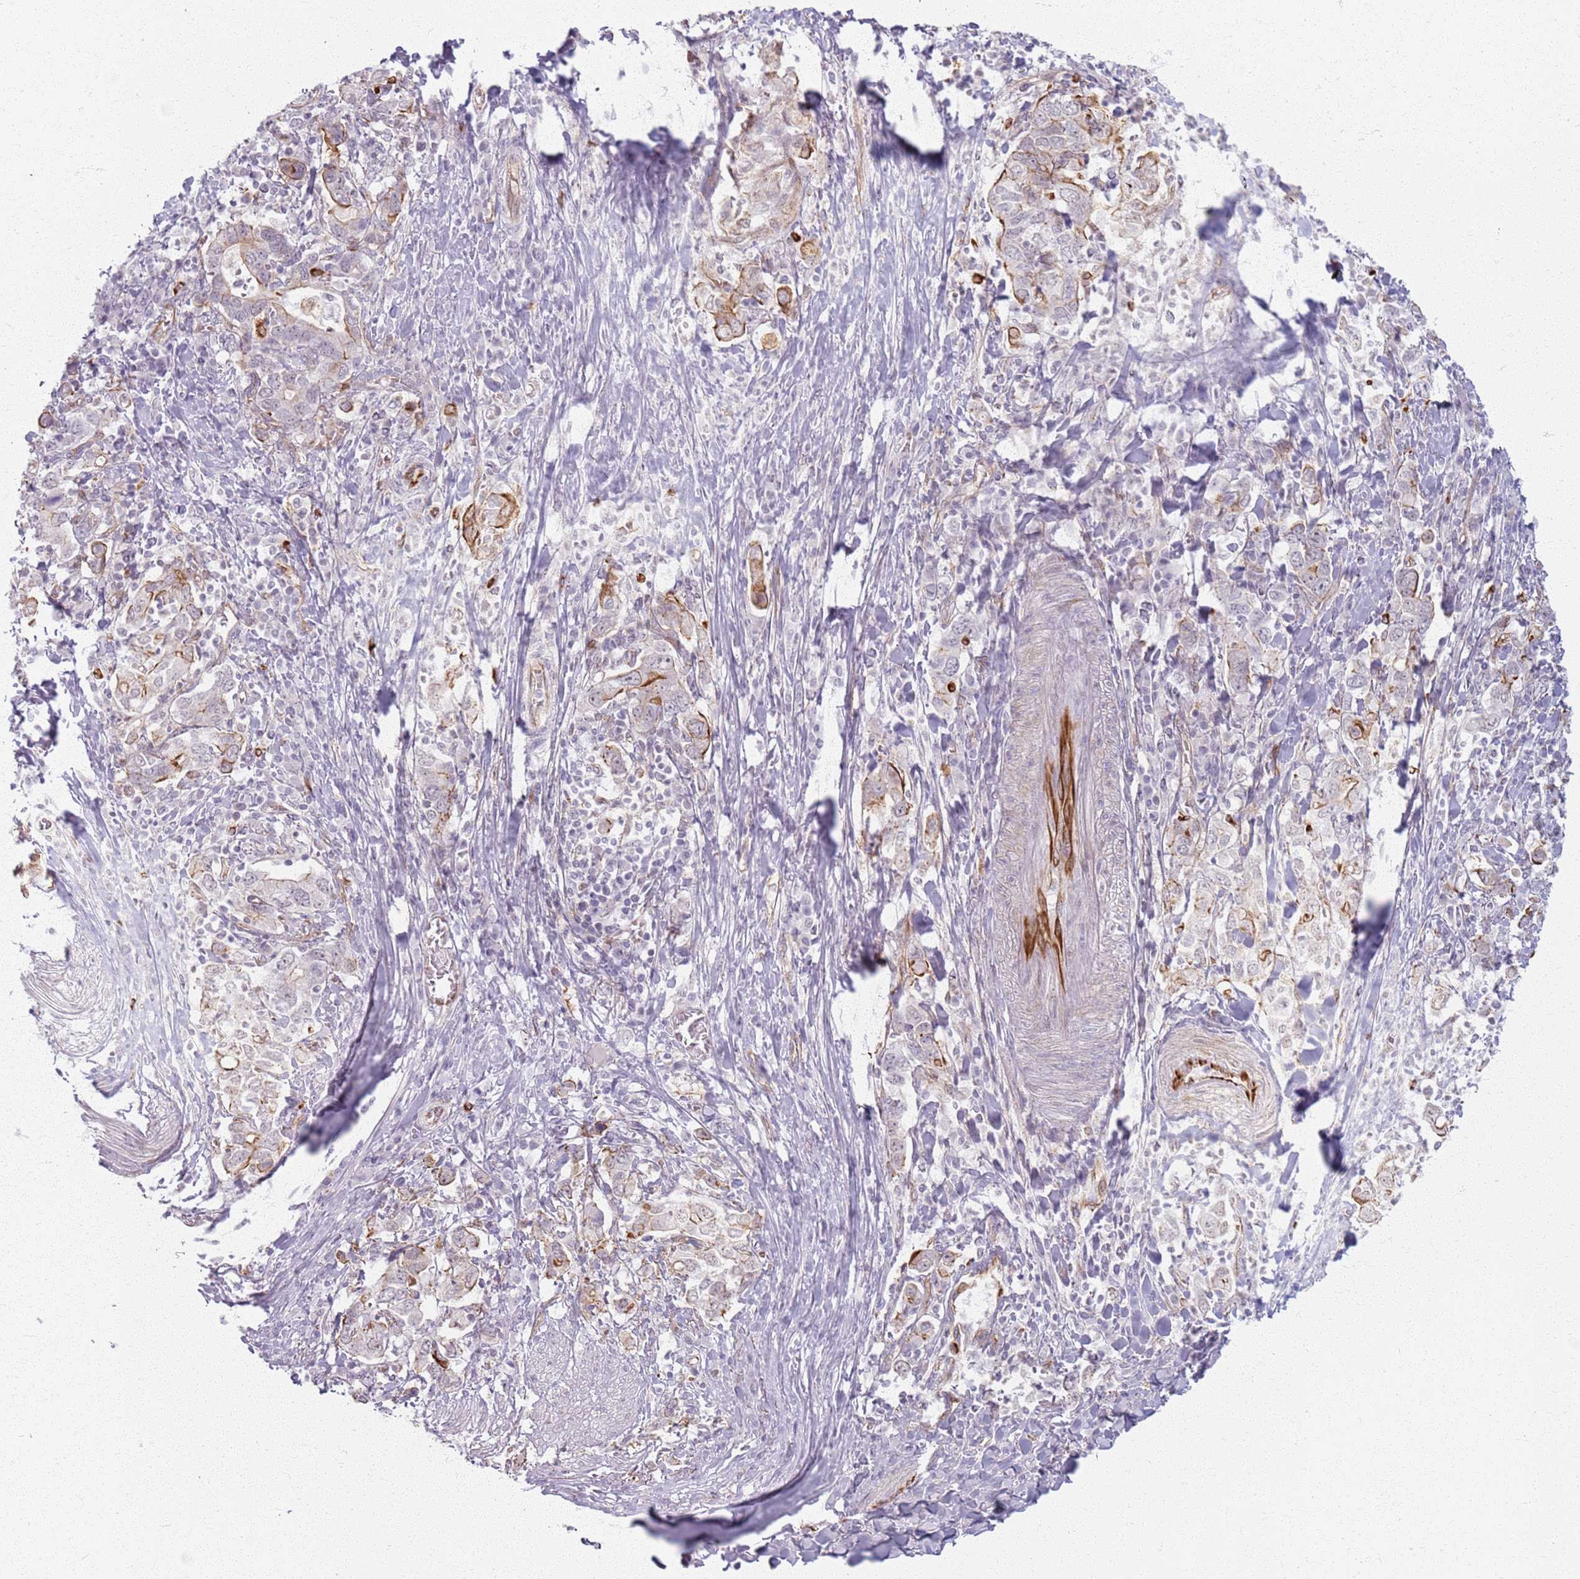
{"staining": {"intensity": "moderate", "quantity": "25%-75%", "location": "cytoplasmic/membranous"}, "tissue": "stomach cancer", "cell_type": "Tumor cells", "image_type": "cancer", "snomed": [{"axis": "morphology", "description": "Adenocarcinoma, NOS"}, {"axis": "topography", "description": "Stomach, upper"}, {"axis": "topography", "description": "Stomach"}], "caption": "A medium amount of moderate cytoplasmic/membranous positivity is present in approximately 25%-75% of tumor cells in stomach cancer (adenocarcinoma) tissue.", "gene": "KCNA5", "patient": {"sex": "male", "age": 62}}